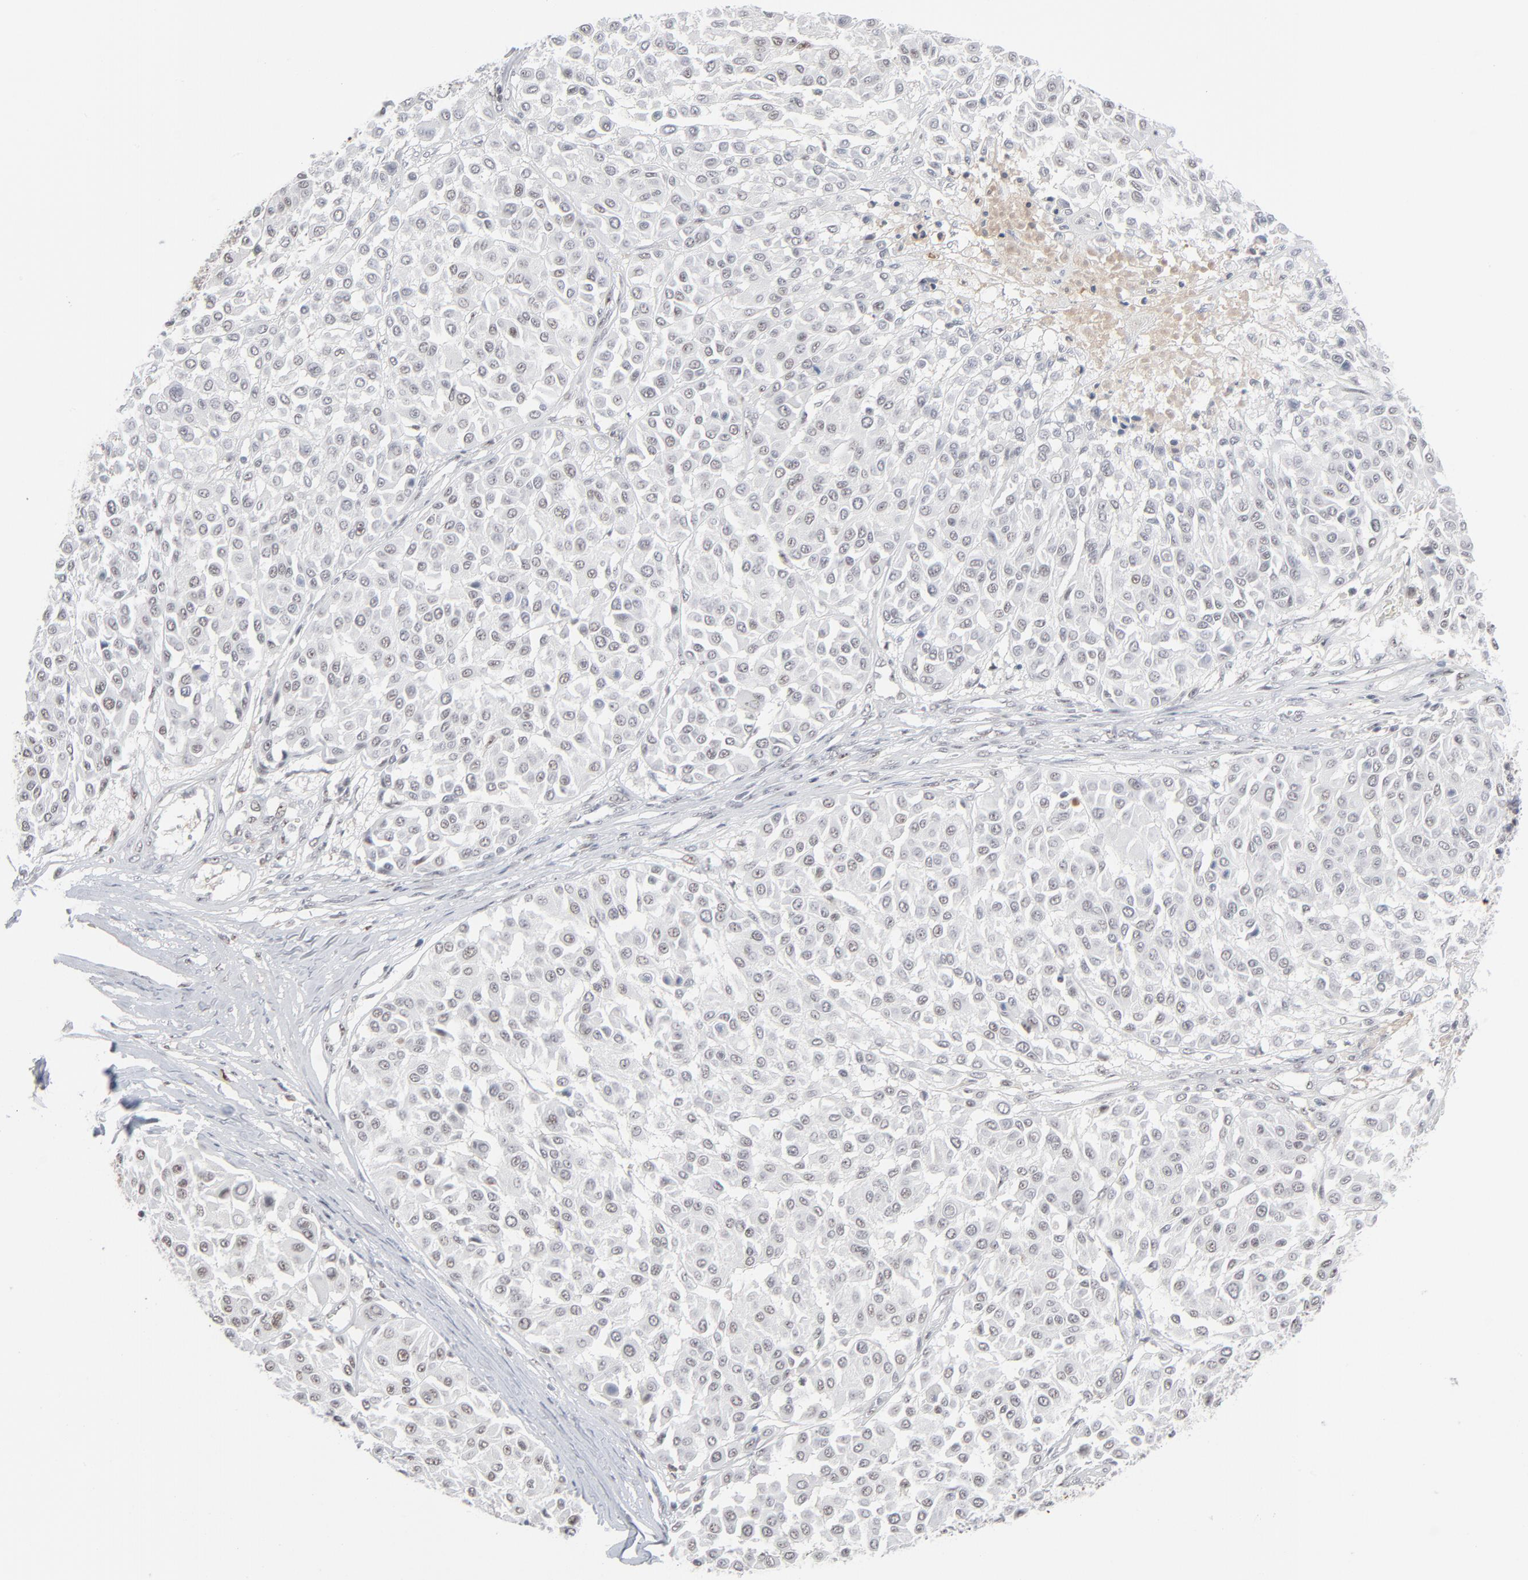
{"staining": {"intensity": "weak", "quantity": "<25%", "location": "nuclear"}, "tissue": "melanoma", "cell_type": "Tumor cells", "image_type": "cancer", "snomed": [{"axis": "morphology", "description": "Malignant melanoma, Metastatic site"}, {"axis": "topography", "description": "Soft tissue"}], "caption": "Immunohistochemistry (IHC) histopathology image of neoplastic tissue: human melanoma stained with DAB demonstrates no significant protein staining in tumor cells. Brightfield microscopy of immunohistochemistry stained with DAB (3,3'-diaminobenzidine) (brown) and hematoxylin (blue), captured at high magnification.", "gene": "MPHOSPH6", "patient": {"sex": "male", "age": 41}}